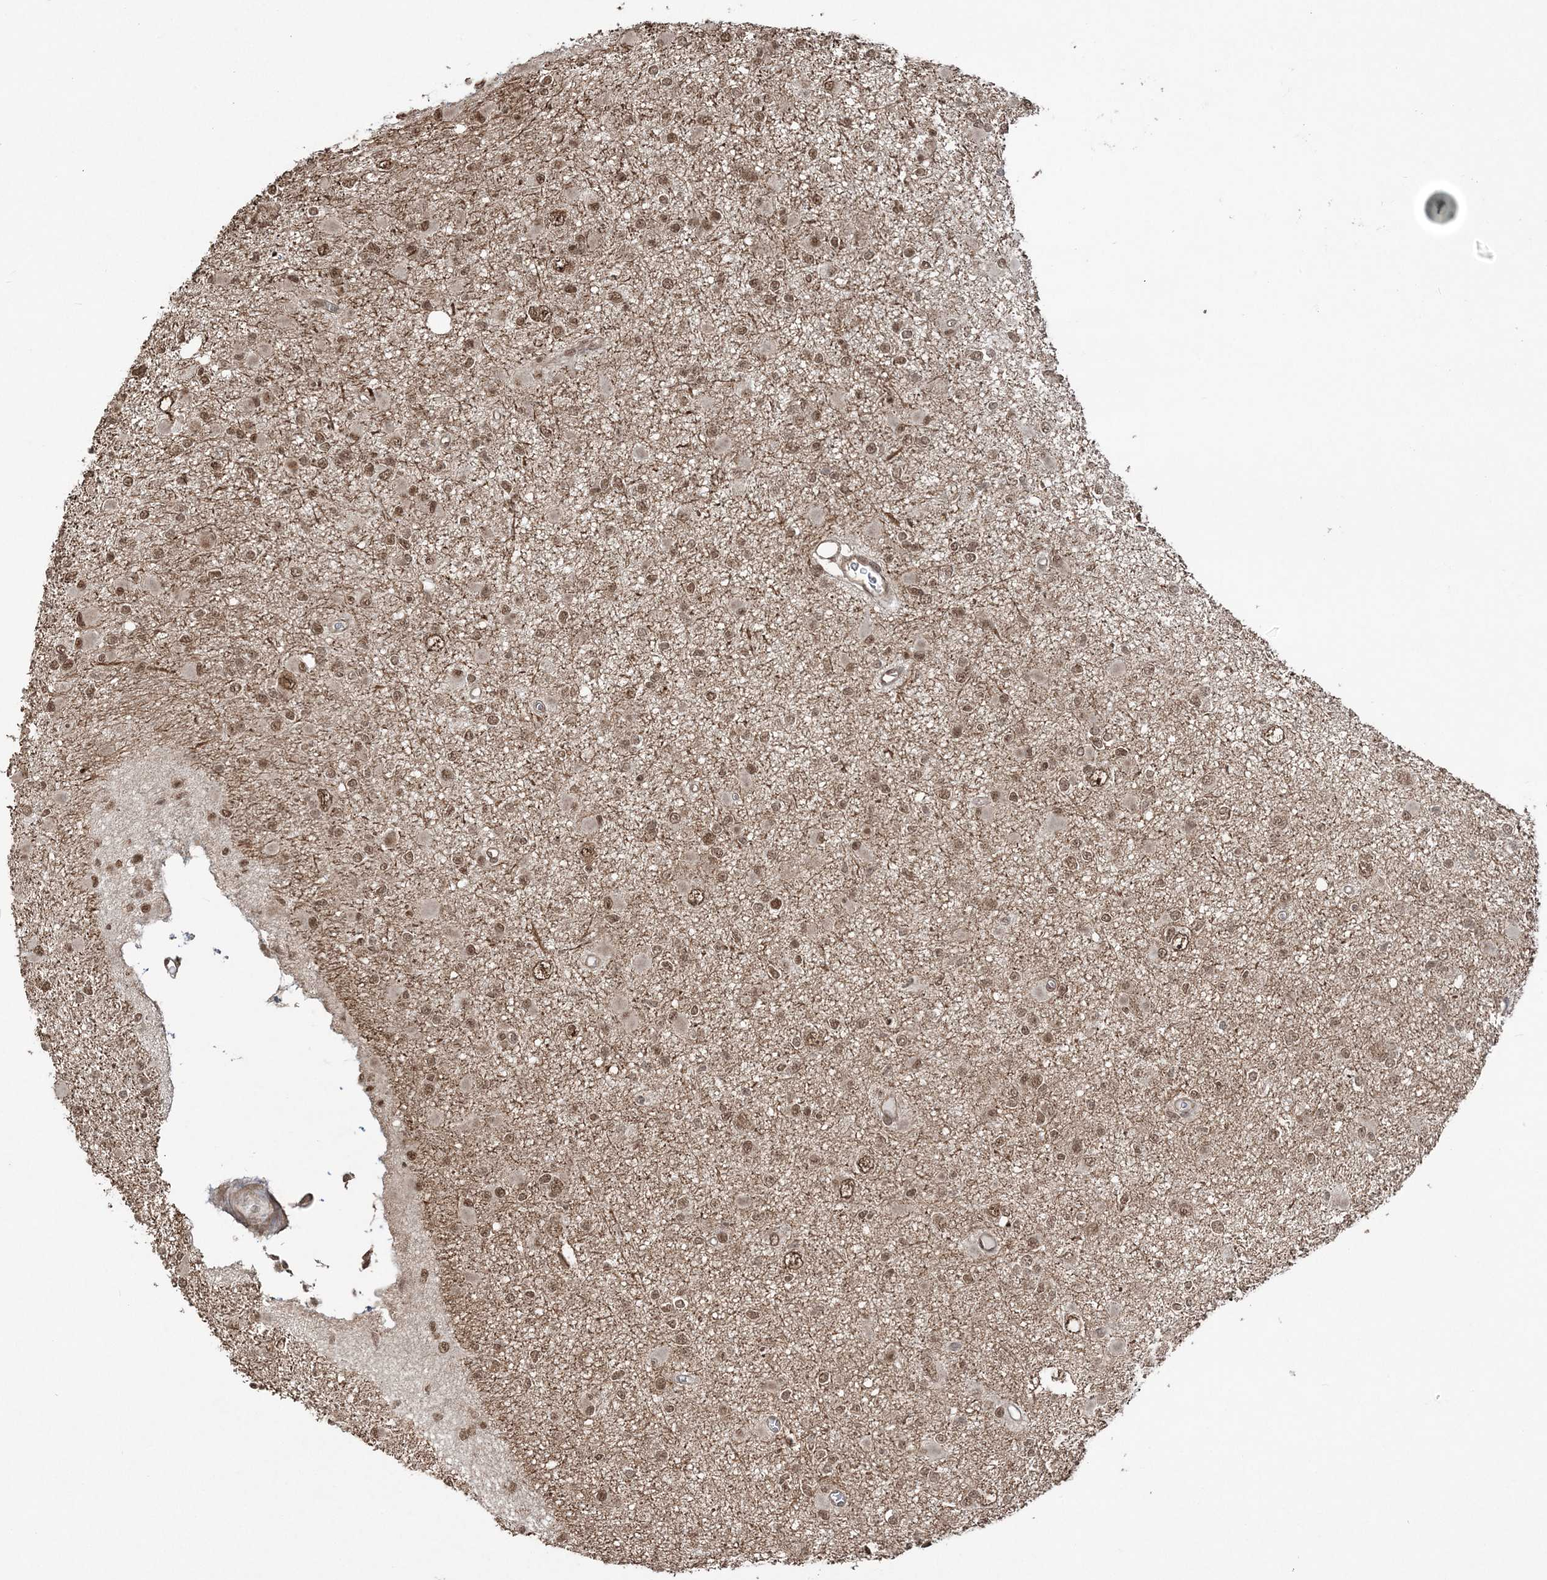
{"staining": {"intensity": "moderate", "quantity": ">75%", "location": "nuclear"}, "tissue": "glioma", "cell_type": "Tumor cells", "image_type": "cancer", "snomed": [{"axis": "morphology", "description": "Glioma, malignant, Low grade"}, {"axis": "topography", "description": "Brain"}], "caption": "High-magnification brightfield microscopy of glioma stained with DAB (3,3'-diaminobenzidine) (brown) and counterstained with hematoxylin (blue). tumor cells exhibit moderate nuclear expression is seen in about>75% of cells.", "gene": "ZNF839", "patient": {"sex": "female", "age": 22}}